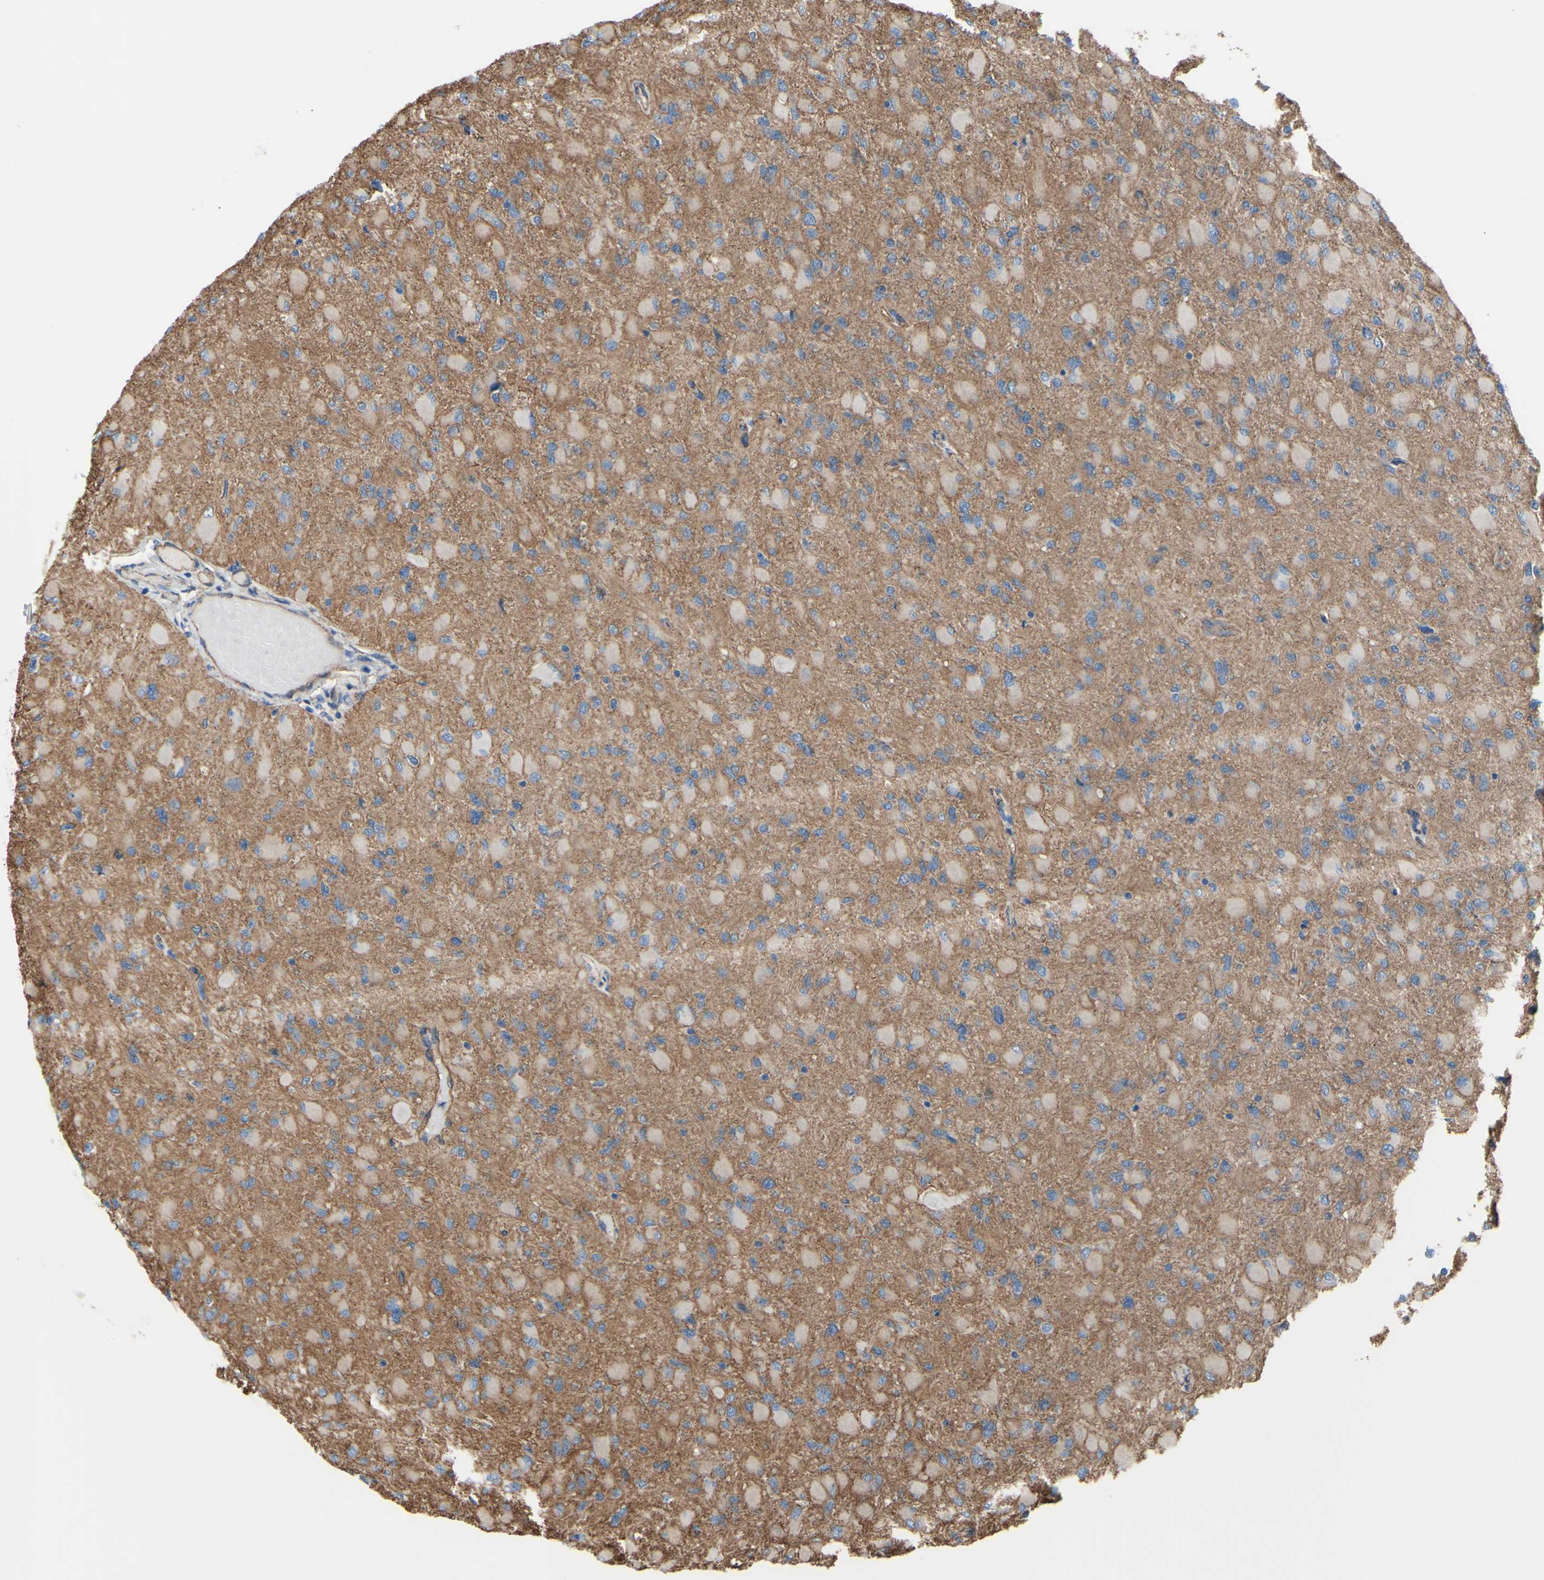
{"staining": {"intensity": "negative", "quantity": "none", "location": "none"}, "tissue": "glioma", "cell_type": "Tumor cells", "image_type": "cancer", "snomed": [{"axis": "morphology", "description": "Glioma, malignant, High grade"}, {"axis": "topography", "description": "Cerebral cortex"}], "caption": "Immunohistochemistry (IHC) histopathology image of neoplastic tissue: malignant glioma (high-grade) stained with DAB (3,3'-diaminobenzidine) exhibits no significant protein expression in tumor cells.", "gene": "TPBG", "patient": {"sex": "female", "age": 36}}